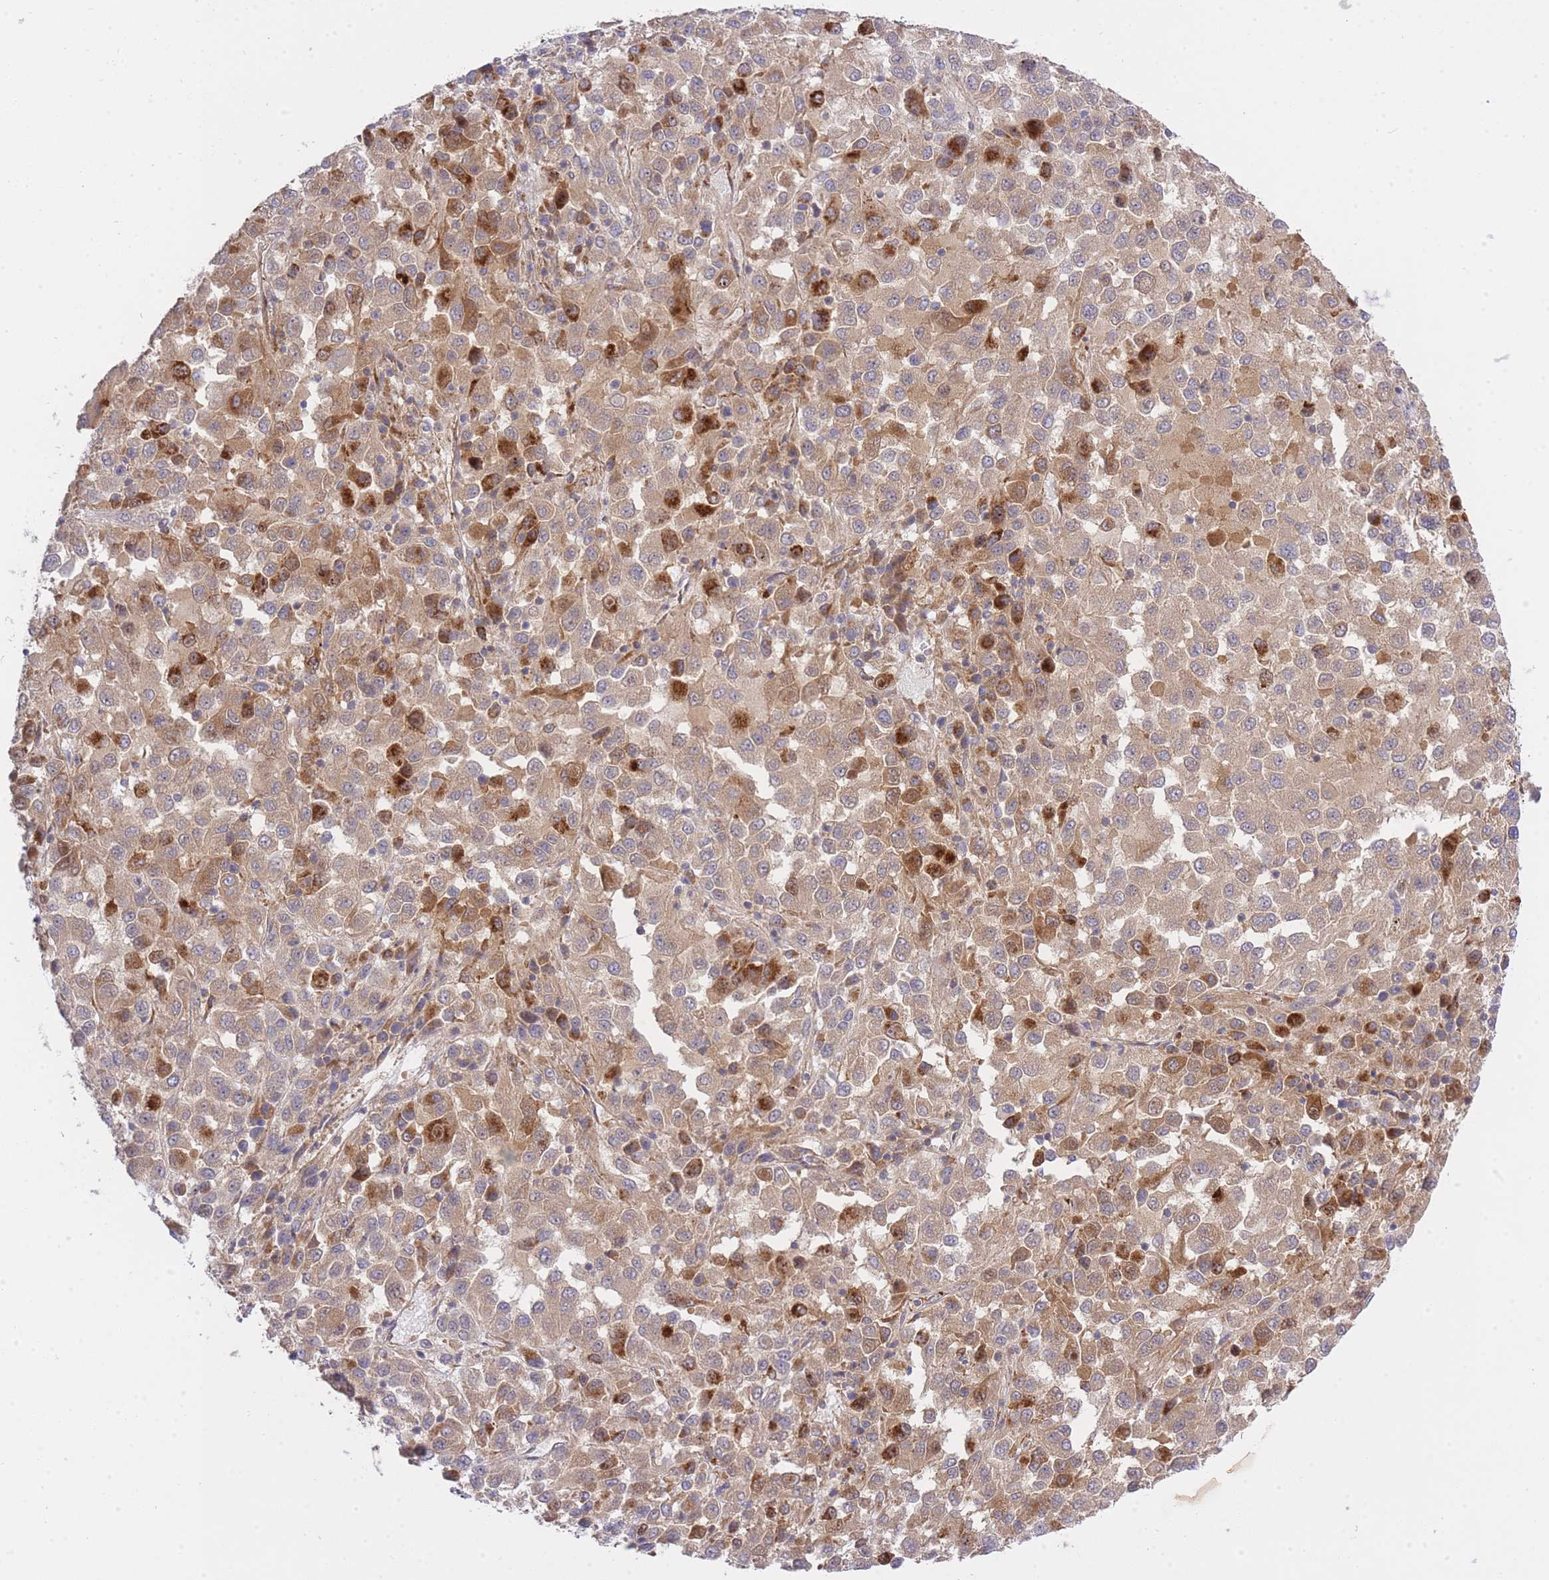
{"staining": {"intensity": "moderate", "quantity": ">75%", "location": "cytoplasmic/membranous"}, "tissue": "melanoma", "cell_type": "Tumor cells", "image_type": "cancer", "snomed": [{"axis": "morphology", "description": "Malignant melanoma, Metastatic site"}, {"axis": "topography", "description": "Lung"}], "caption": "About >75% of tumor cells in melanoma demonstrate moderate cytoplasmic/membranous protein expression as visualized by brown immunohistochemical staining.", "gene": "EIF2B2", "patient": {"sex": "male", "age": 64}}